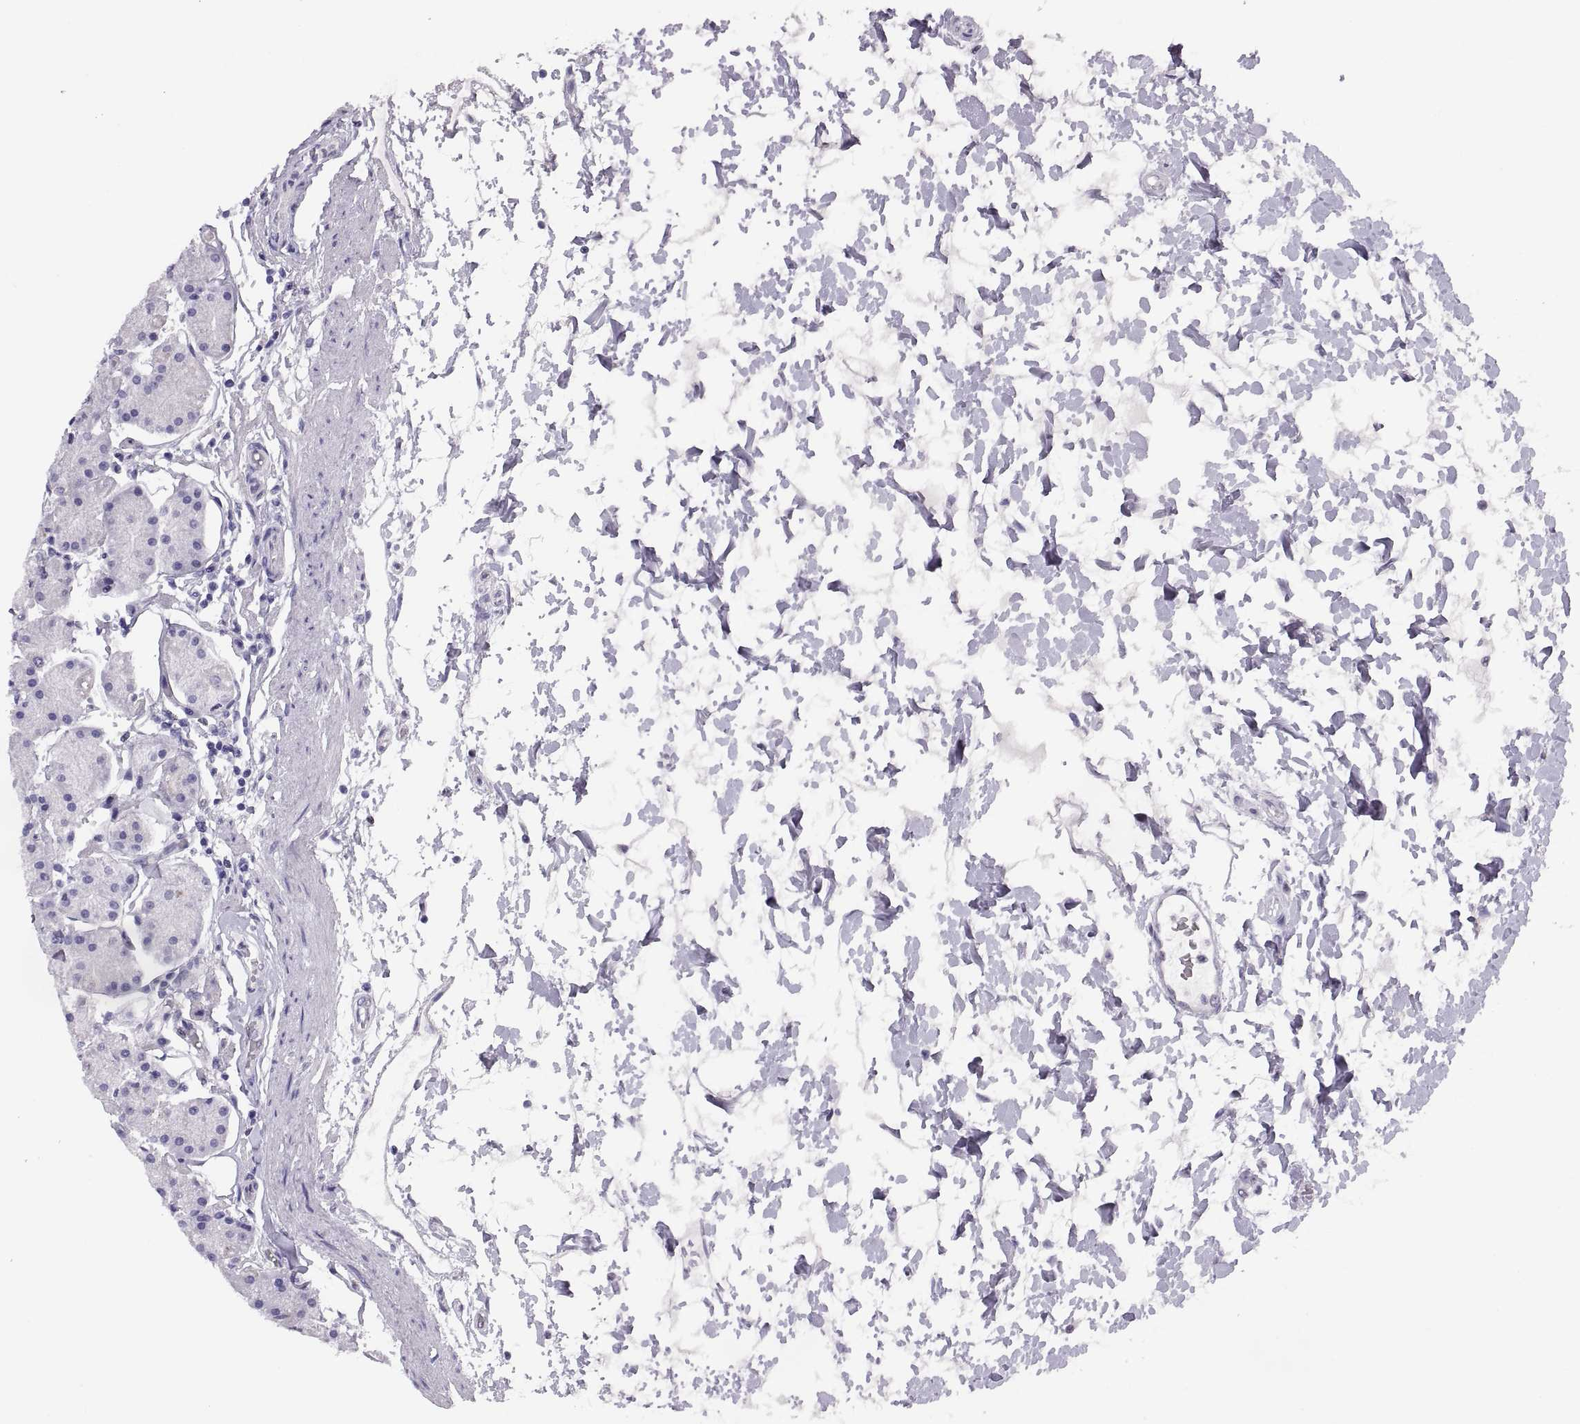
{"staining": {"intensity": "negative", "quantity": "none", "location": "none"}, "tissue": "stomach", "cell_type": "Glandular cells", "image_type": "normal", "snomed": [{"axis": "morphology", "description": "Normal tissue, NOS"}, {"axis": "topography", "description": "Stomach"}], "caption": "Immunohistochemistry of benign stomach exhibits no expression in glandular cells.", "gene": "CARTPT", "patient": {"sex": "male", "age": 54}}